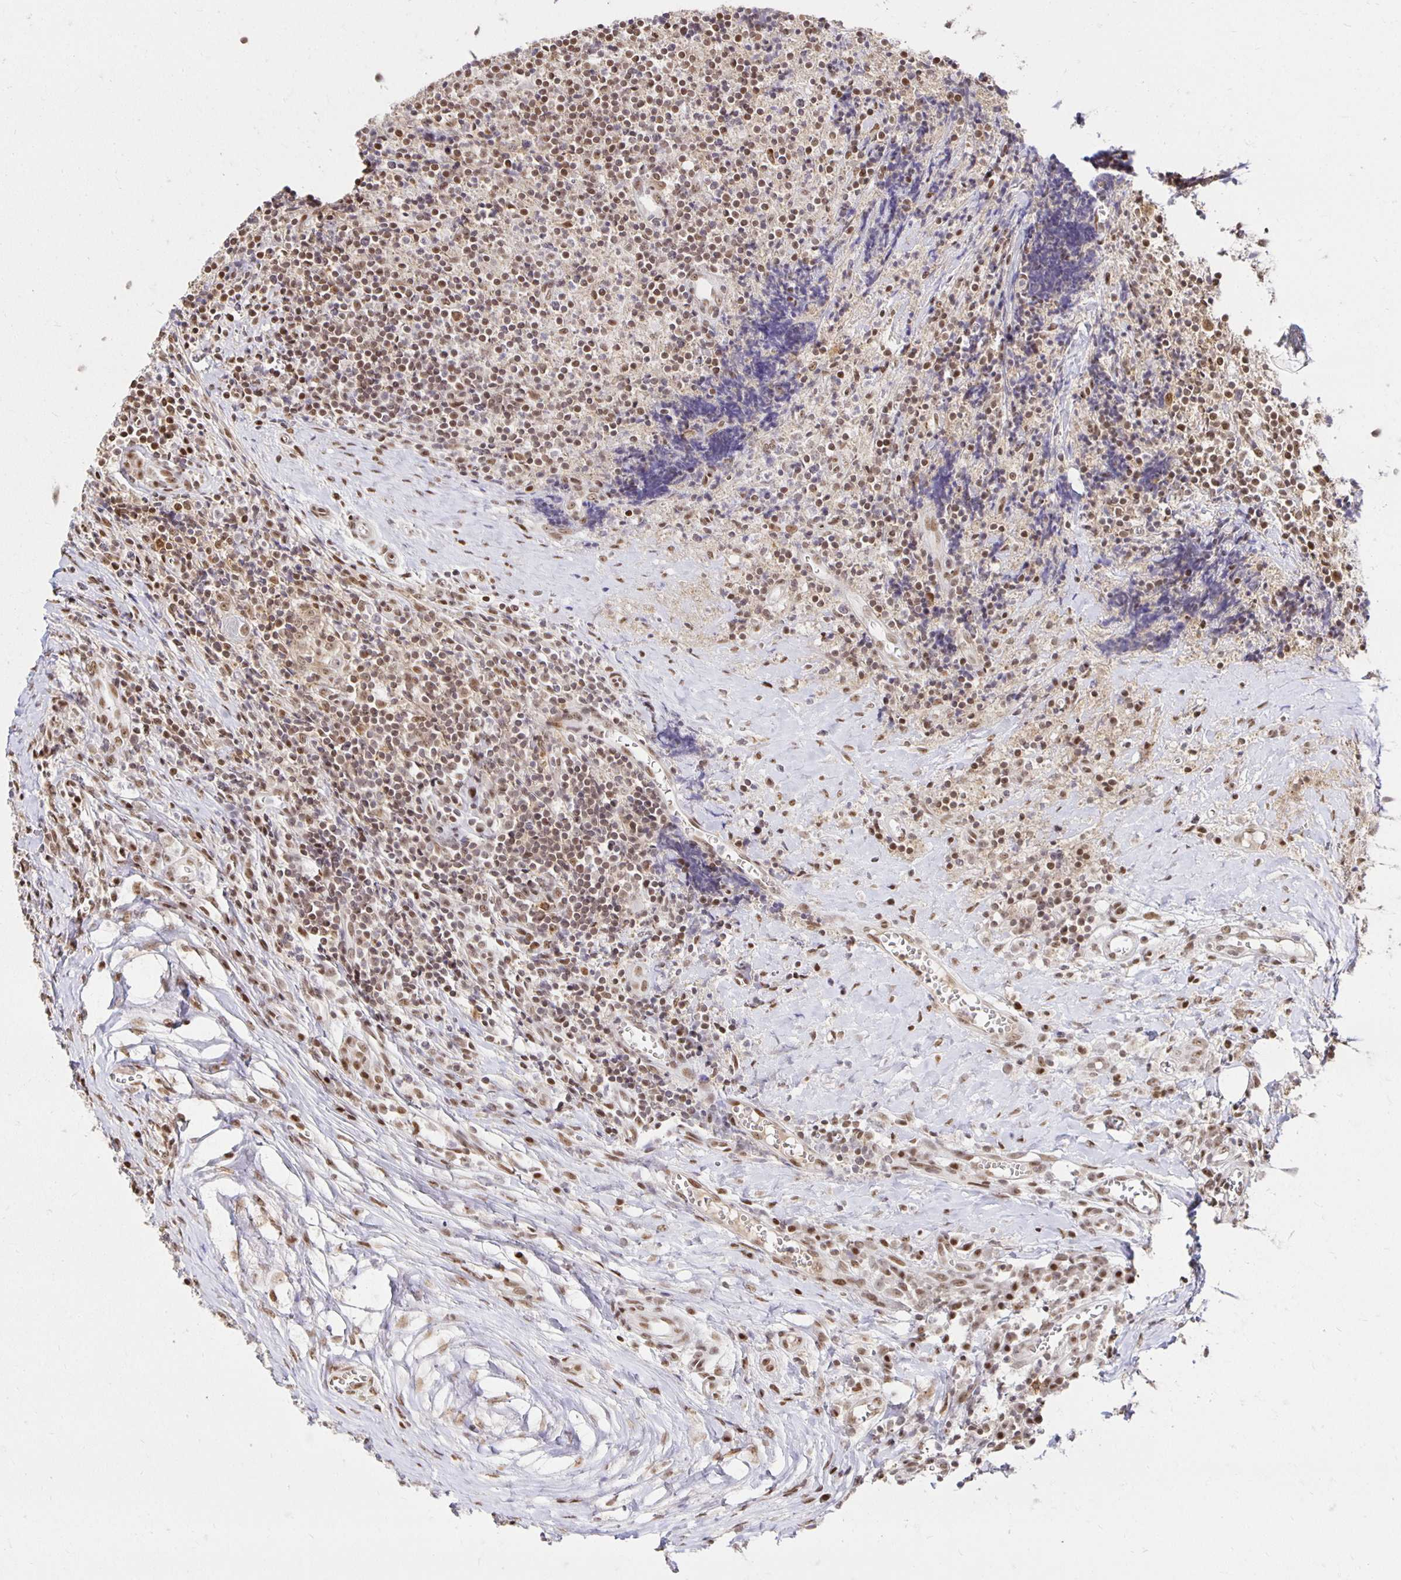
{"staining": {"intensity": "moderate", "quantity": ">75%", "location": "nuclear"}, "tissue": "lymphoma", "cell_type": "Tumor cells", "image_type": "cancer", "snomed": [{"axis": "morphology", "description": "Hodgkin's disease, NOS"}, {"axis": "topography", "description": "Thymus, NOS"}], "caption": "Immunohistochemical staining of lymphoma exhibits moderate nuclear protein staining in about >75% of tumor cells.", "gene": "ZNF579", "patient": {"sex": "female", "age": 17}}